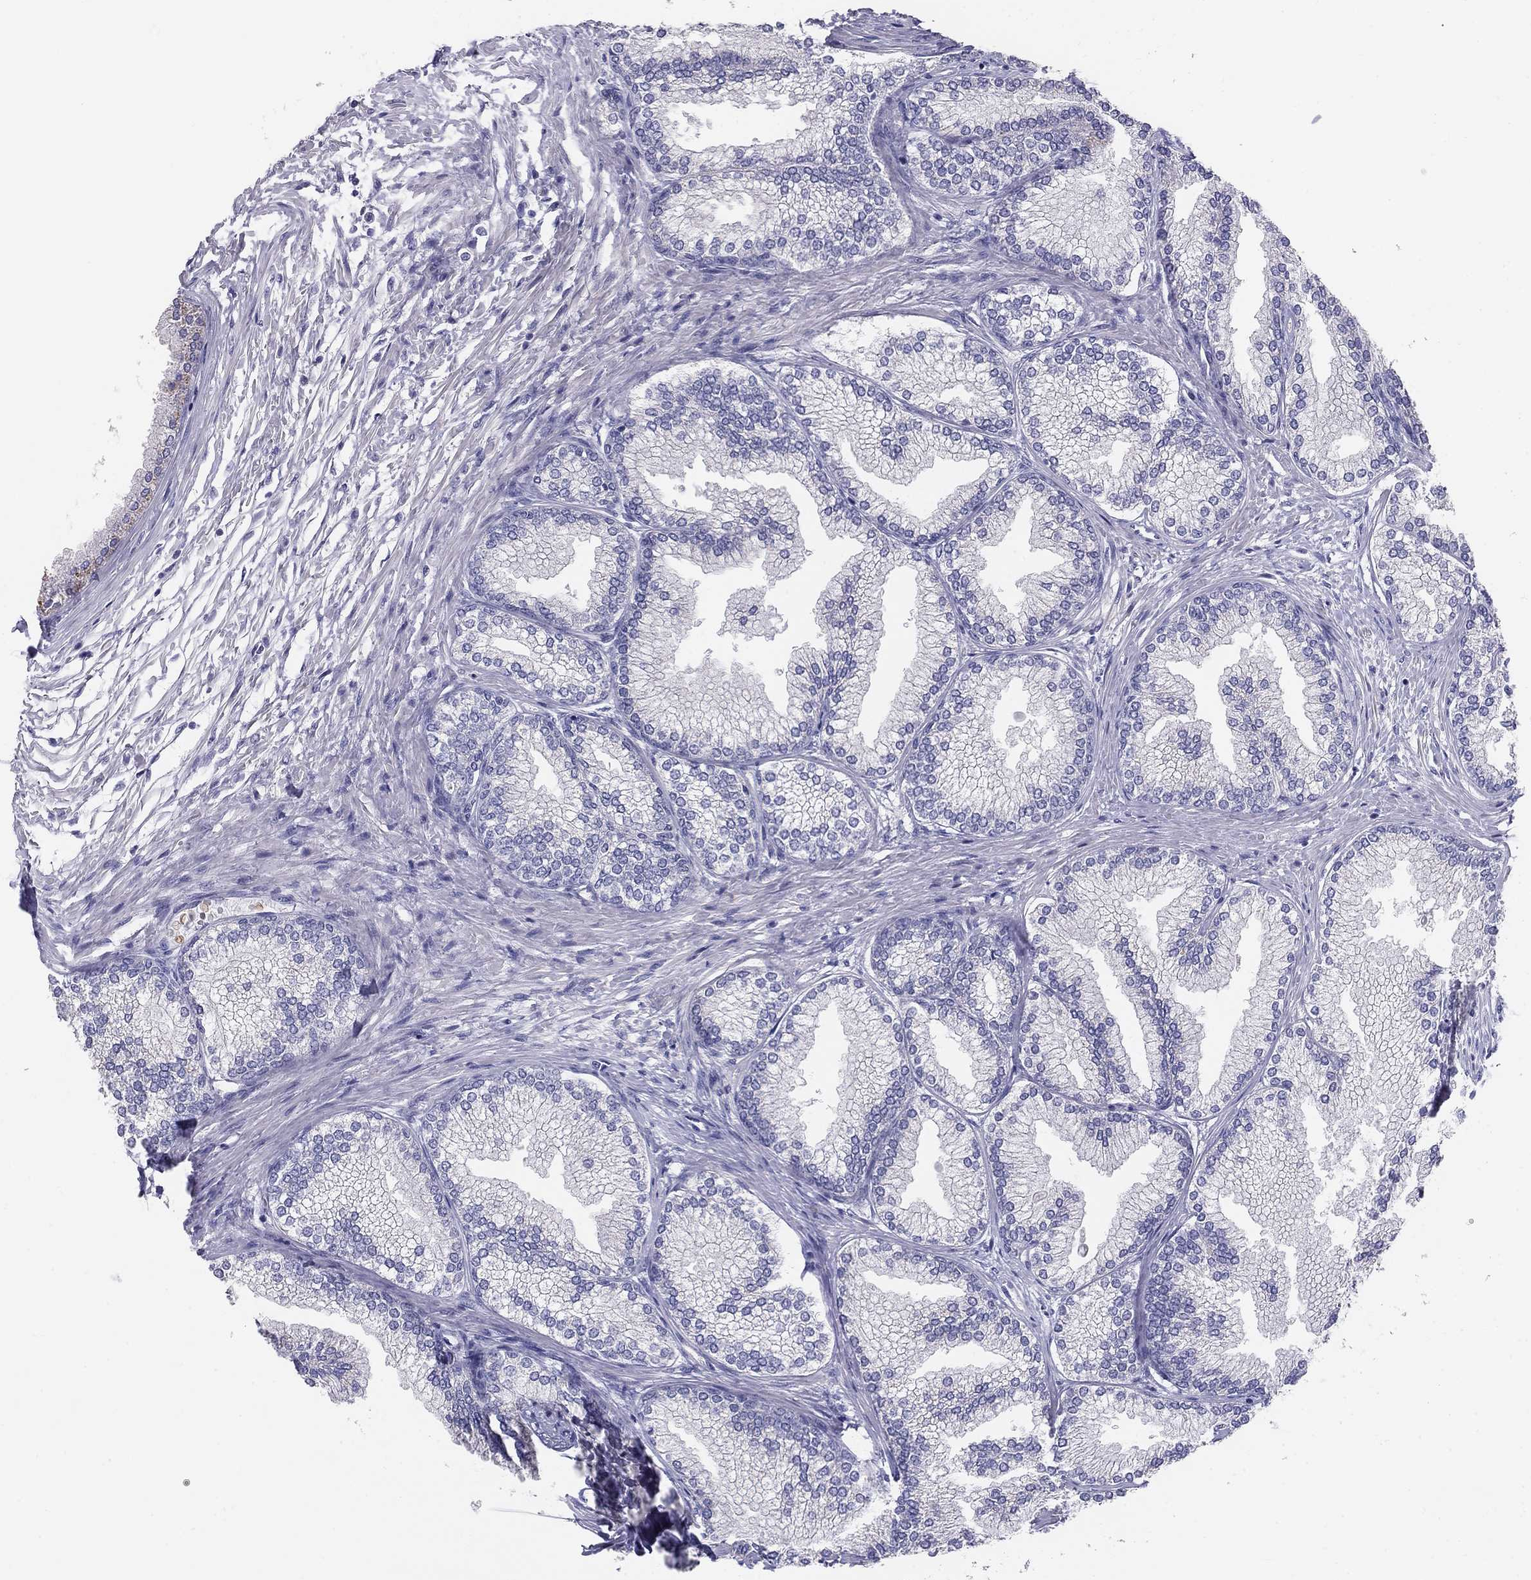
{"staining": {"intensity": "negative", "quantity": "none", "location": "none"}, "tissue": "prostate", "cell_type": "Glandular cells", "image_type": "normal", "snomed": [{"axis": "morphology", "description": "Normal tissue, NOS"}, {"axis": "topography", "description": "Prostate"}], "caption": "The immunohistochemistry (IHC) image has no significant positivity in glandular cells of prostate. Brightfield microscopy of immunohistochemistry stained with DAB (3,3'-diaminobenzidine) (brown) and hematoxylin (blue), captured at high magnification.", "gene": "MGAT4C", "patient": {"sex": "male", "age": 72}}